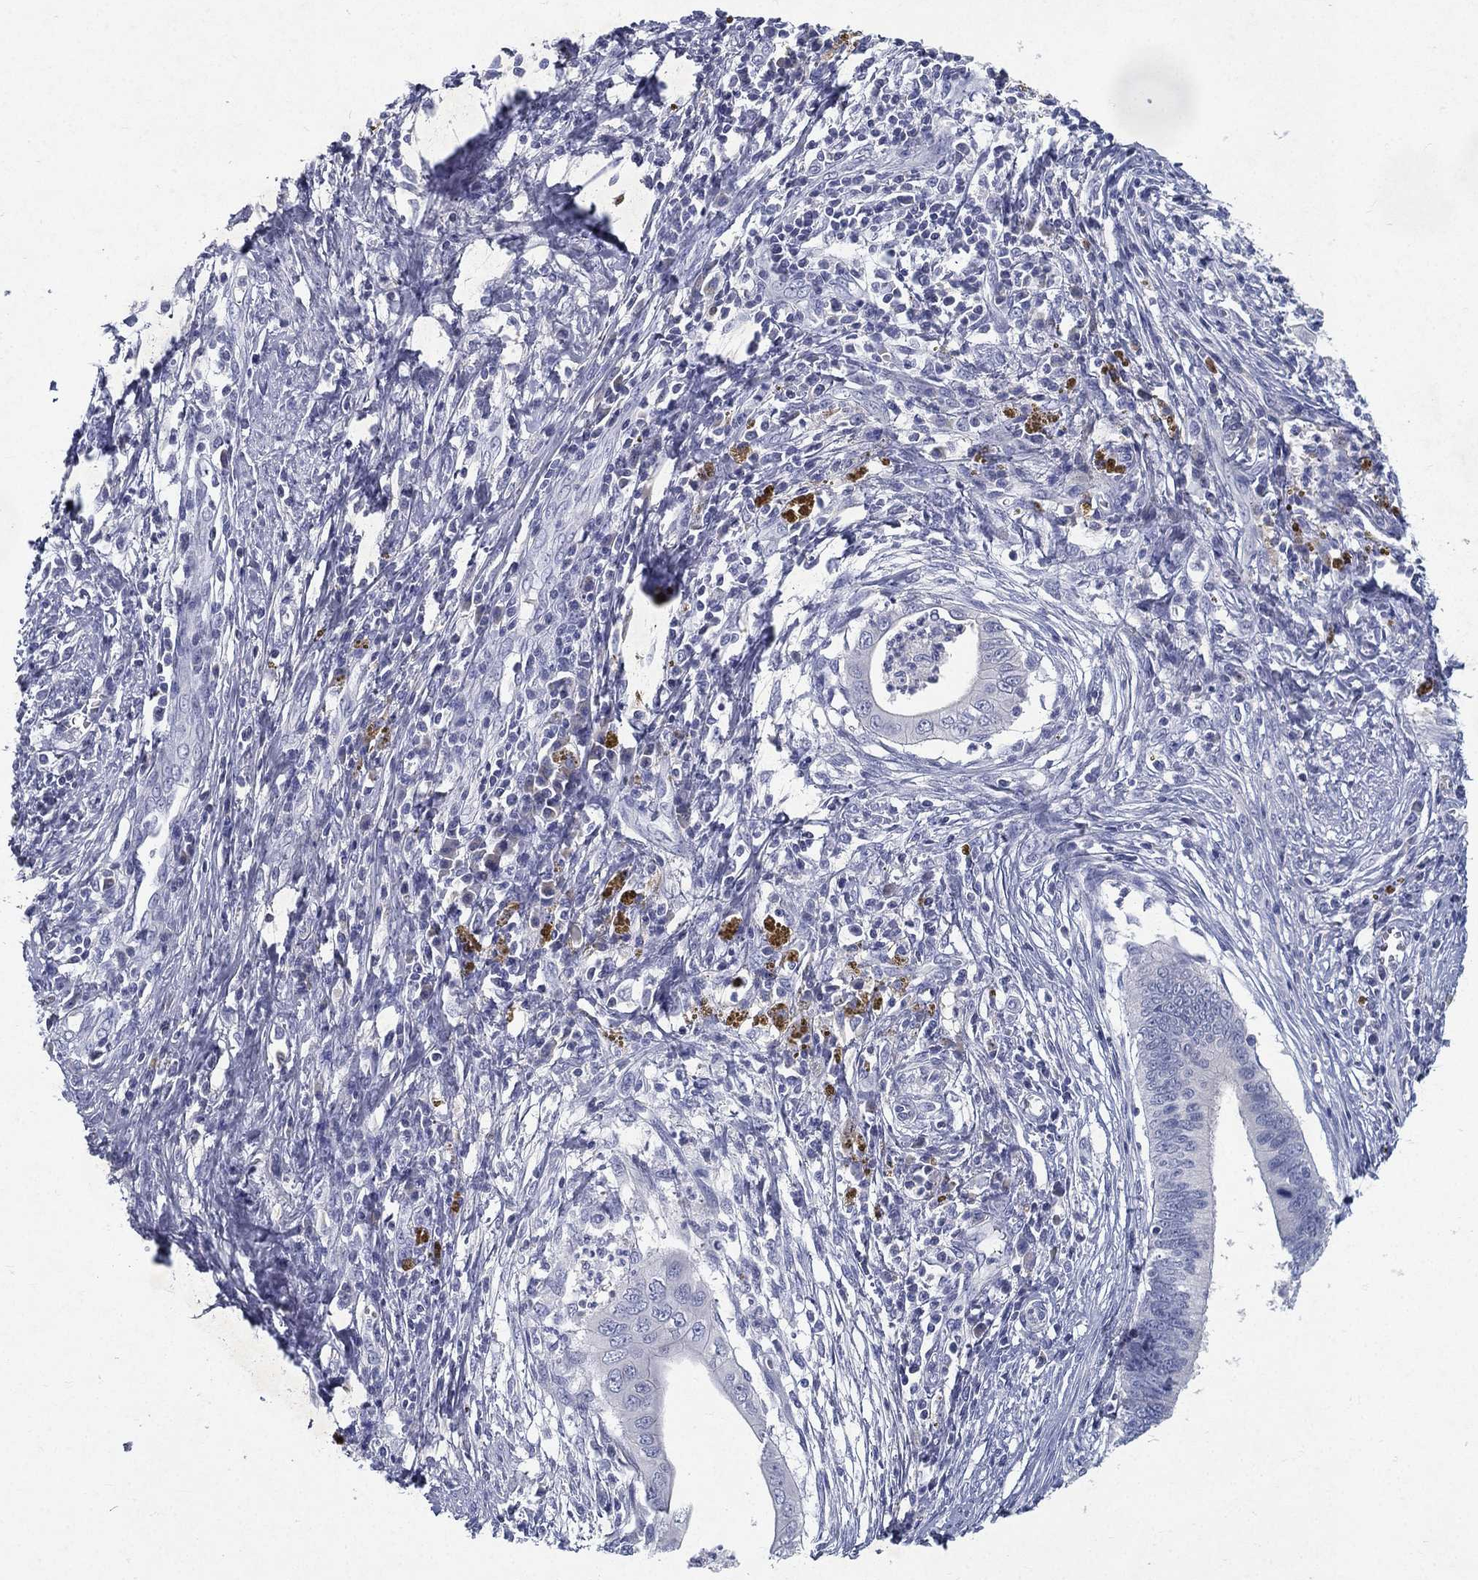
{"staining": {"intensity": "negative", "quantity": "none", "location": "none"}, "tissue": "cervical cancer", "cell_type": "Tumor cells", "image_type": "cancer", "snomed": [{"axis": "morphology", "description": "Adenocarcinoma, NOS"}, {"axis": "topography", "description": "Cervix"}], "caption": "This is an IHC micrograph of human cervical cancer. There is no staining in tumor cells.", "gene": "RGS13", "patient": {"sex": "female", "age": 42}}